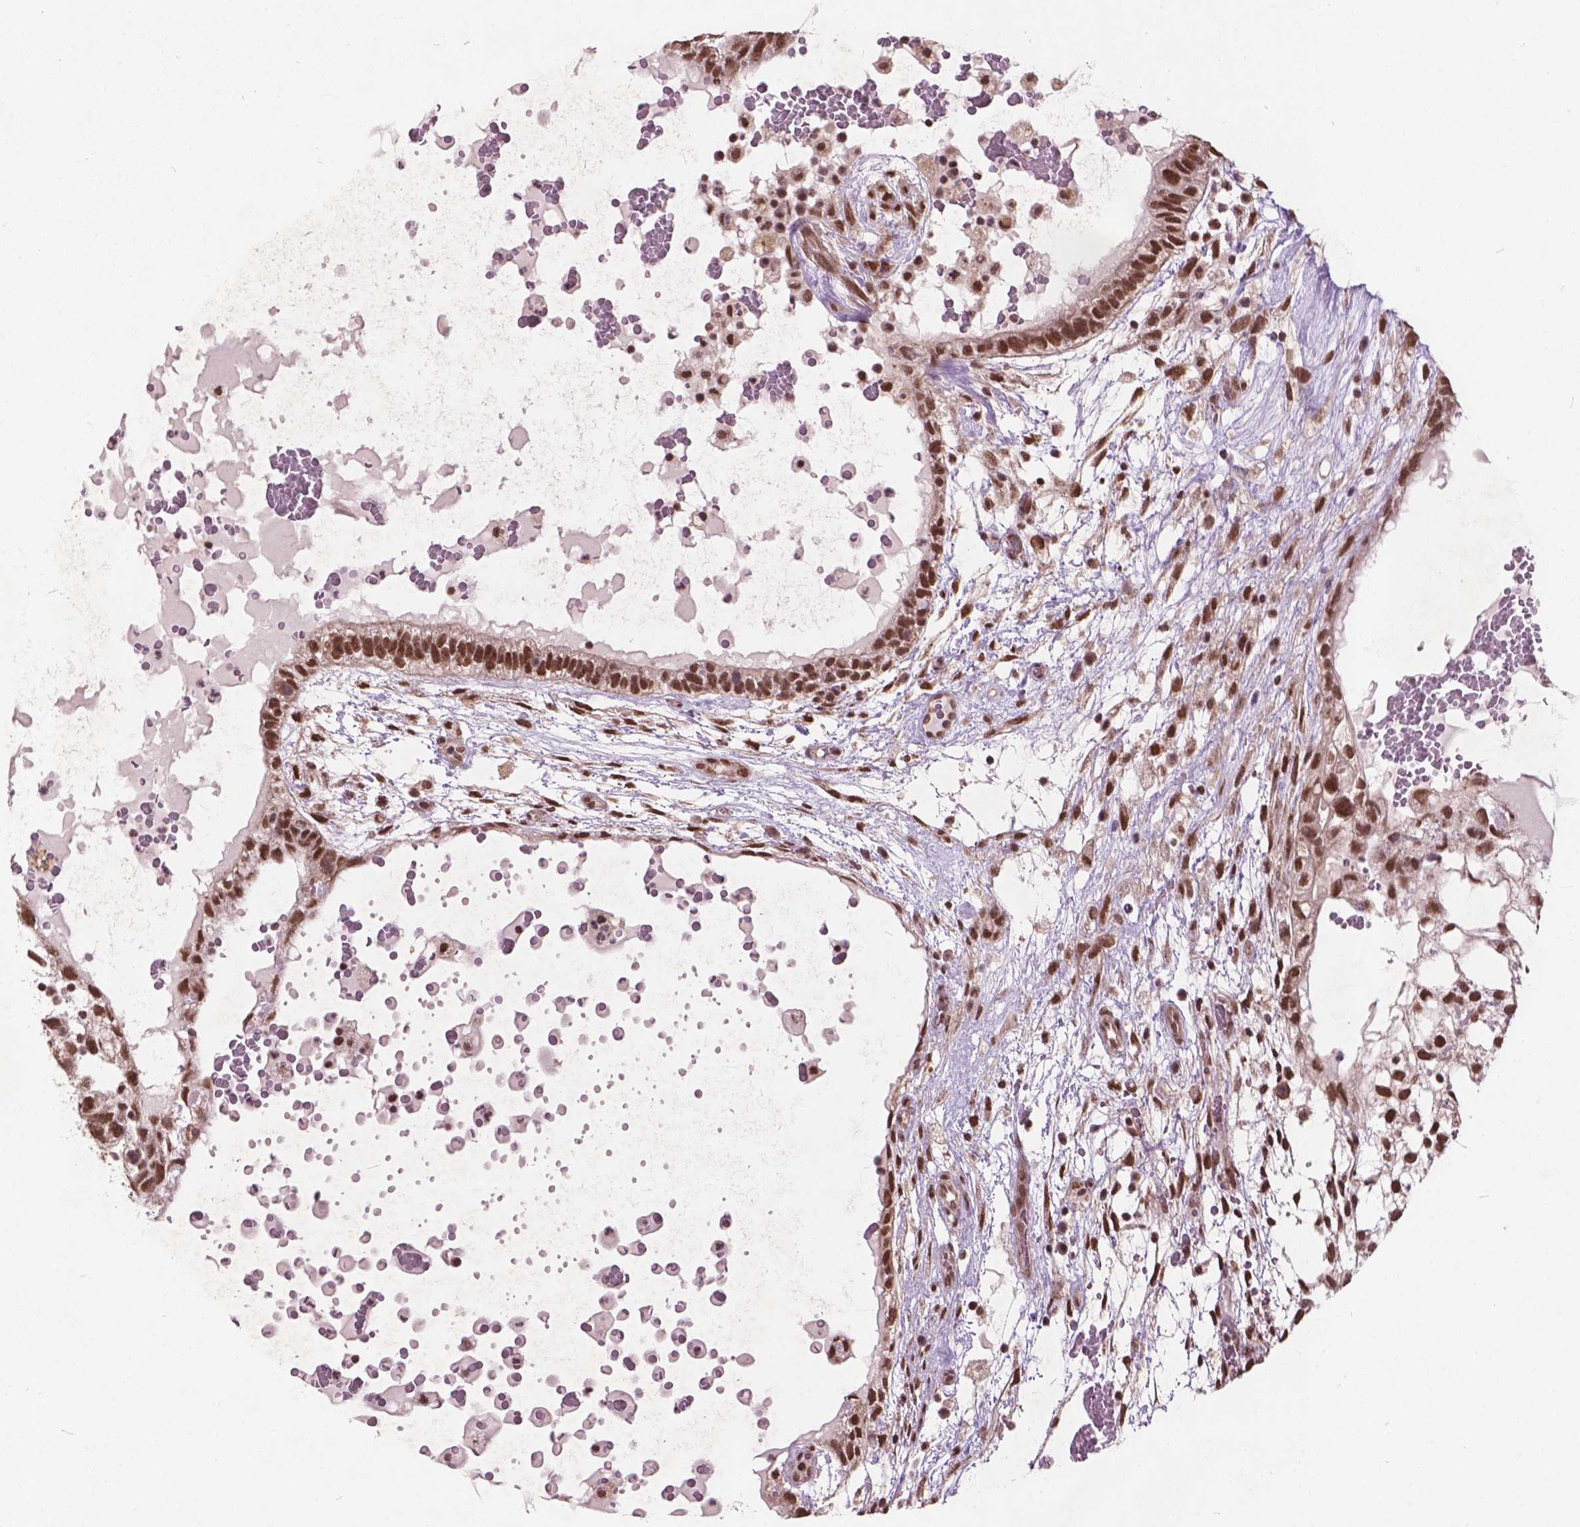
{"staining": {"intensity": "moderate", "quantity": ">75%", "location": "nuclear"}, "tissue": "testis cancer", "cell_type": "Tumor cells", "image_type": "cancer", "snomed": [{"axis": "morphology", "description": "Normal tissue, NOS"}, {"axis": "morphology", "description": "Carcinoma, Embryonal, NOS"}, {"axis": "topography", "description": "Testis"}], "caption": "Testis embryonal carcinoma stained for a protein displays moderate nuclear positivity in tumor cells. Using DAB (3,3'-diaminobenzidine) (brown) and hematoxylin (blue) stains, captured at high magnification using brightfield microscopy.", "gene": "GPS2", "patient": {"sex": "male", "age": 32}}